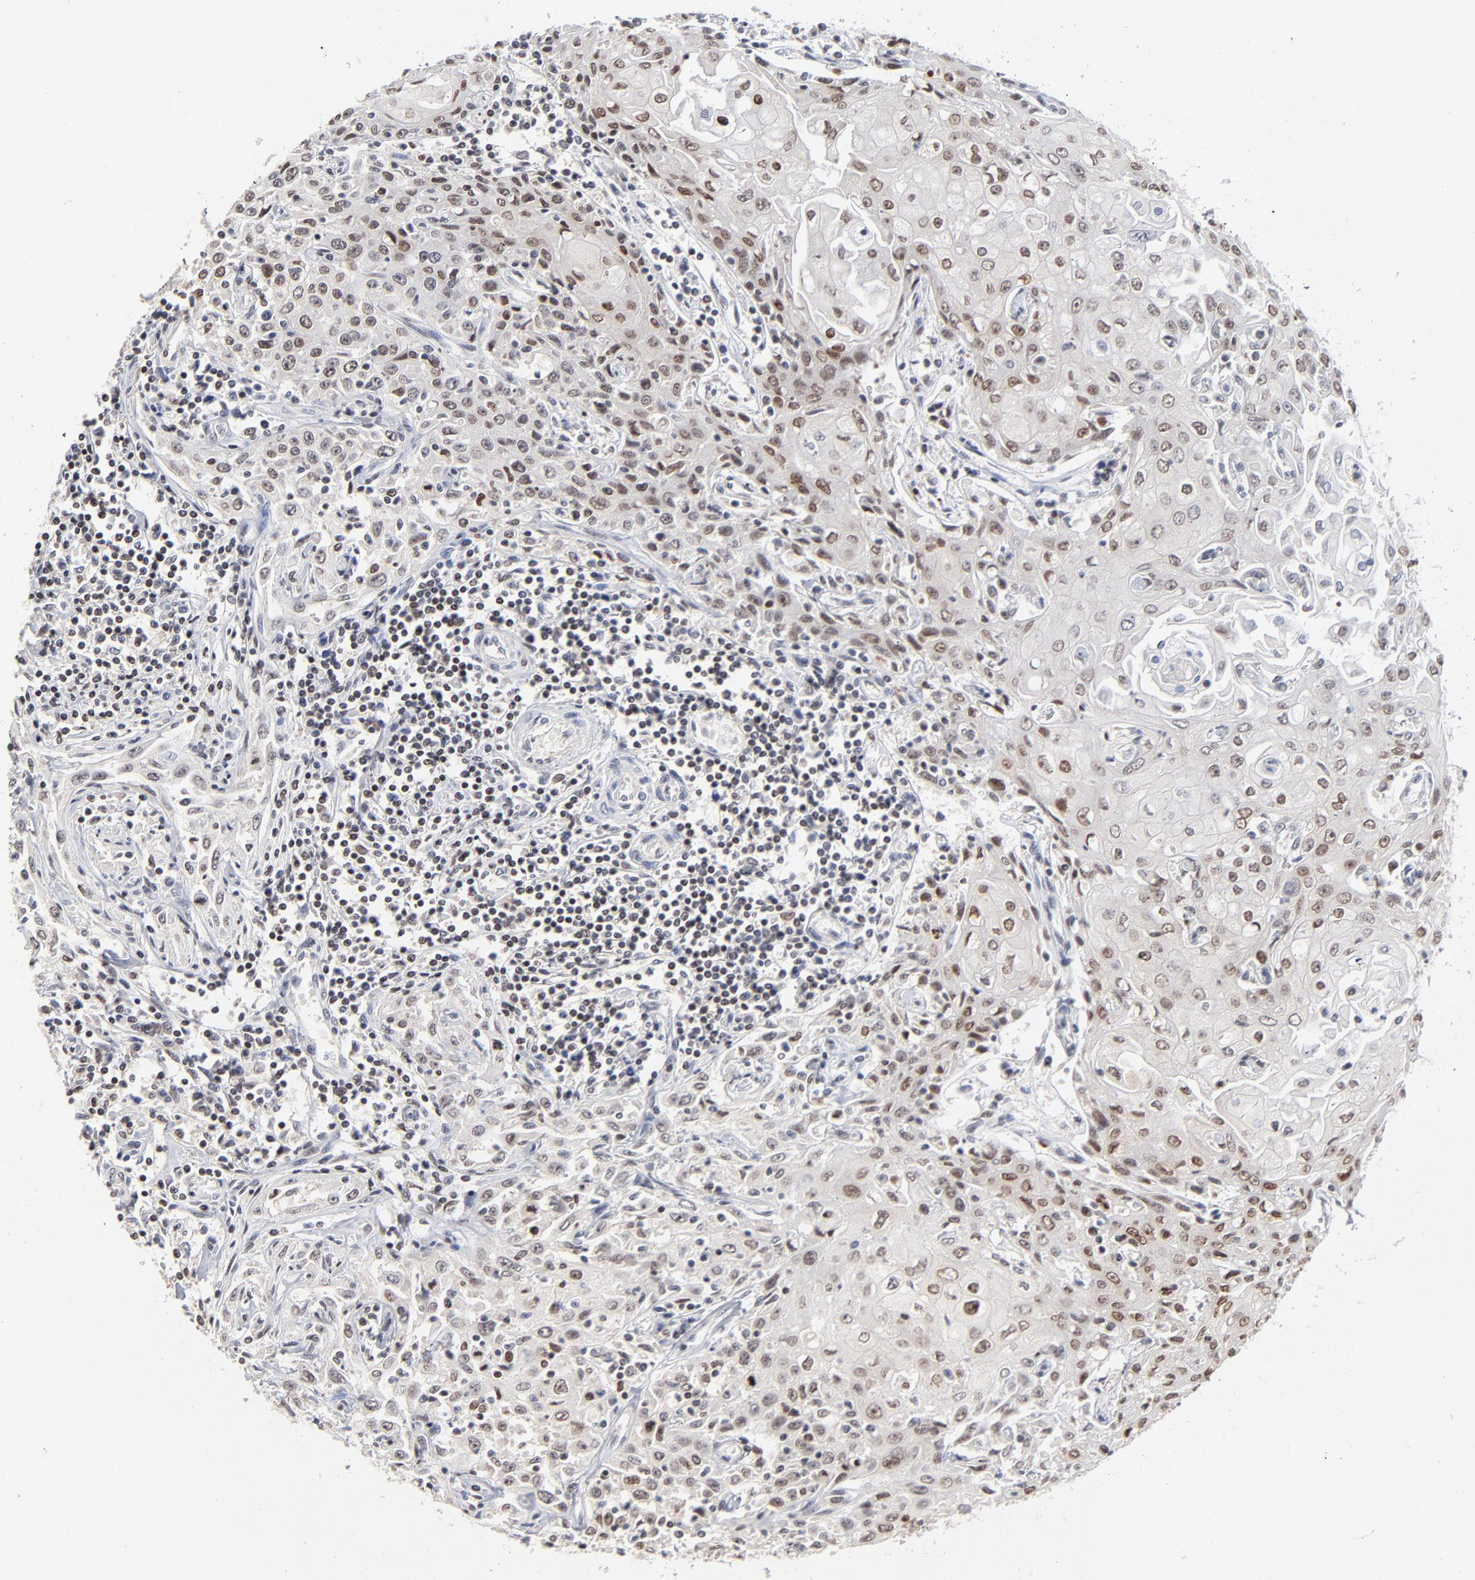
{"staining": {"intensity": "moderate", "quantity": "25%-75%", "location": "nuclear"}, "tissue": "head and neck cancer", "cell_type": "Tumor cells", "image_type": "cancer", "snomed": [{"axis": "morphology", "description": "Squamous cell carcinoma, NOS"}, {"axis": "topography", "description": "Oral tissue"}, {"axis": "topography", "description": "Head-Neck"}], "caption": "Immunohistochemistry of human head and neck cancer (squamous cell carcinoma) displays medium levels of moderate nuclear staining in about 25%-75% of tumor cells. (DAB = brown stain, brightfield microscopy at high magnification).", "gene": "MAX", "patient": {"sex": "female", "age": 76}}